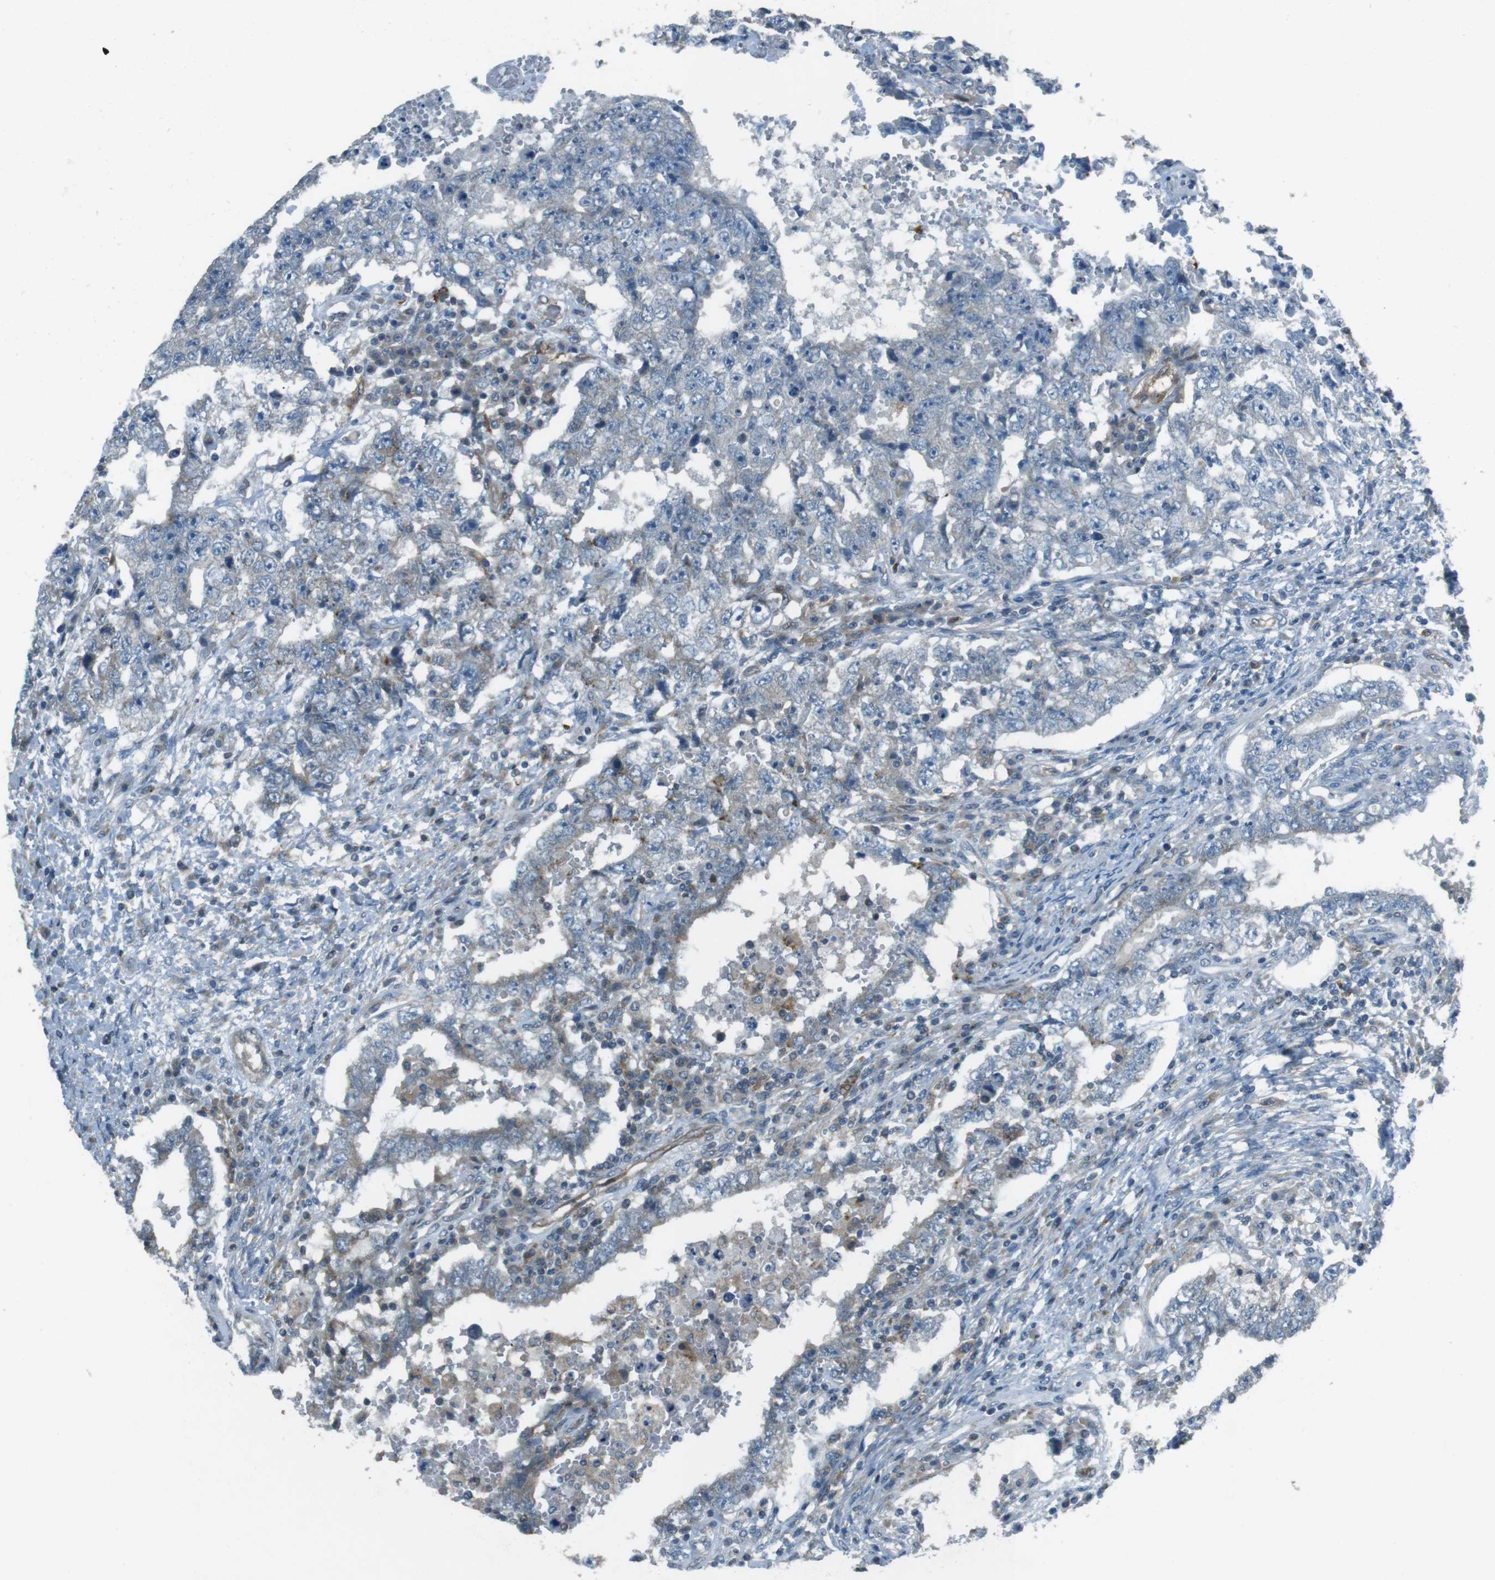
{"staining": {"intensity": "negative", "quantity": "none", "location": "none"}, "tissue": "testis cancer", "cell_type": "Tumor cells", "image_type": "cancer", "snomed": [{"axis": "morphology", "description": "Carcinoma, Embryonal, NOS"}, {"axis": "topography", "description": "Testis"}], "caption": "Testis cancer (embryonal carcinoma) was stained to show a protein in brown. There is no significant staining in tumor cells. (DAB (3,3'-diaminobenzidine) IHC with hematoxylin counter stain).", "gene": "MFAP3", "patient": {"sex": "male", "age": 26}}